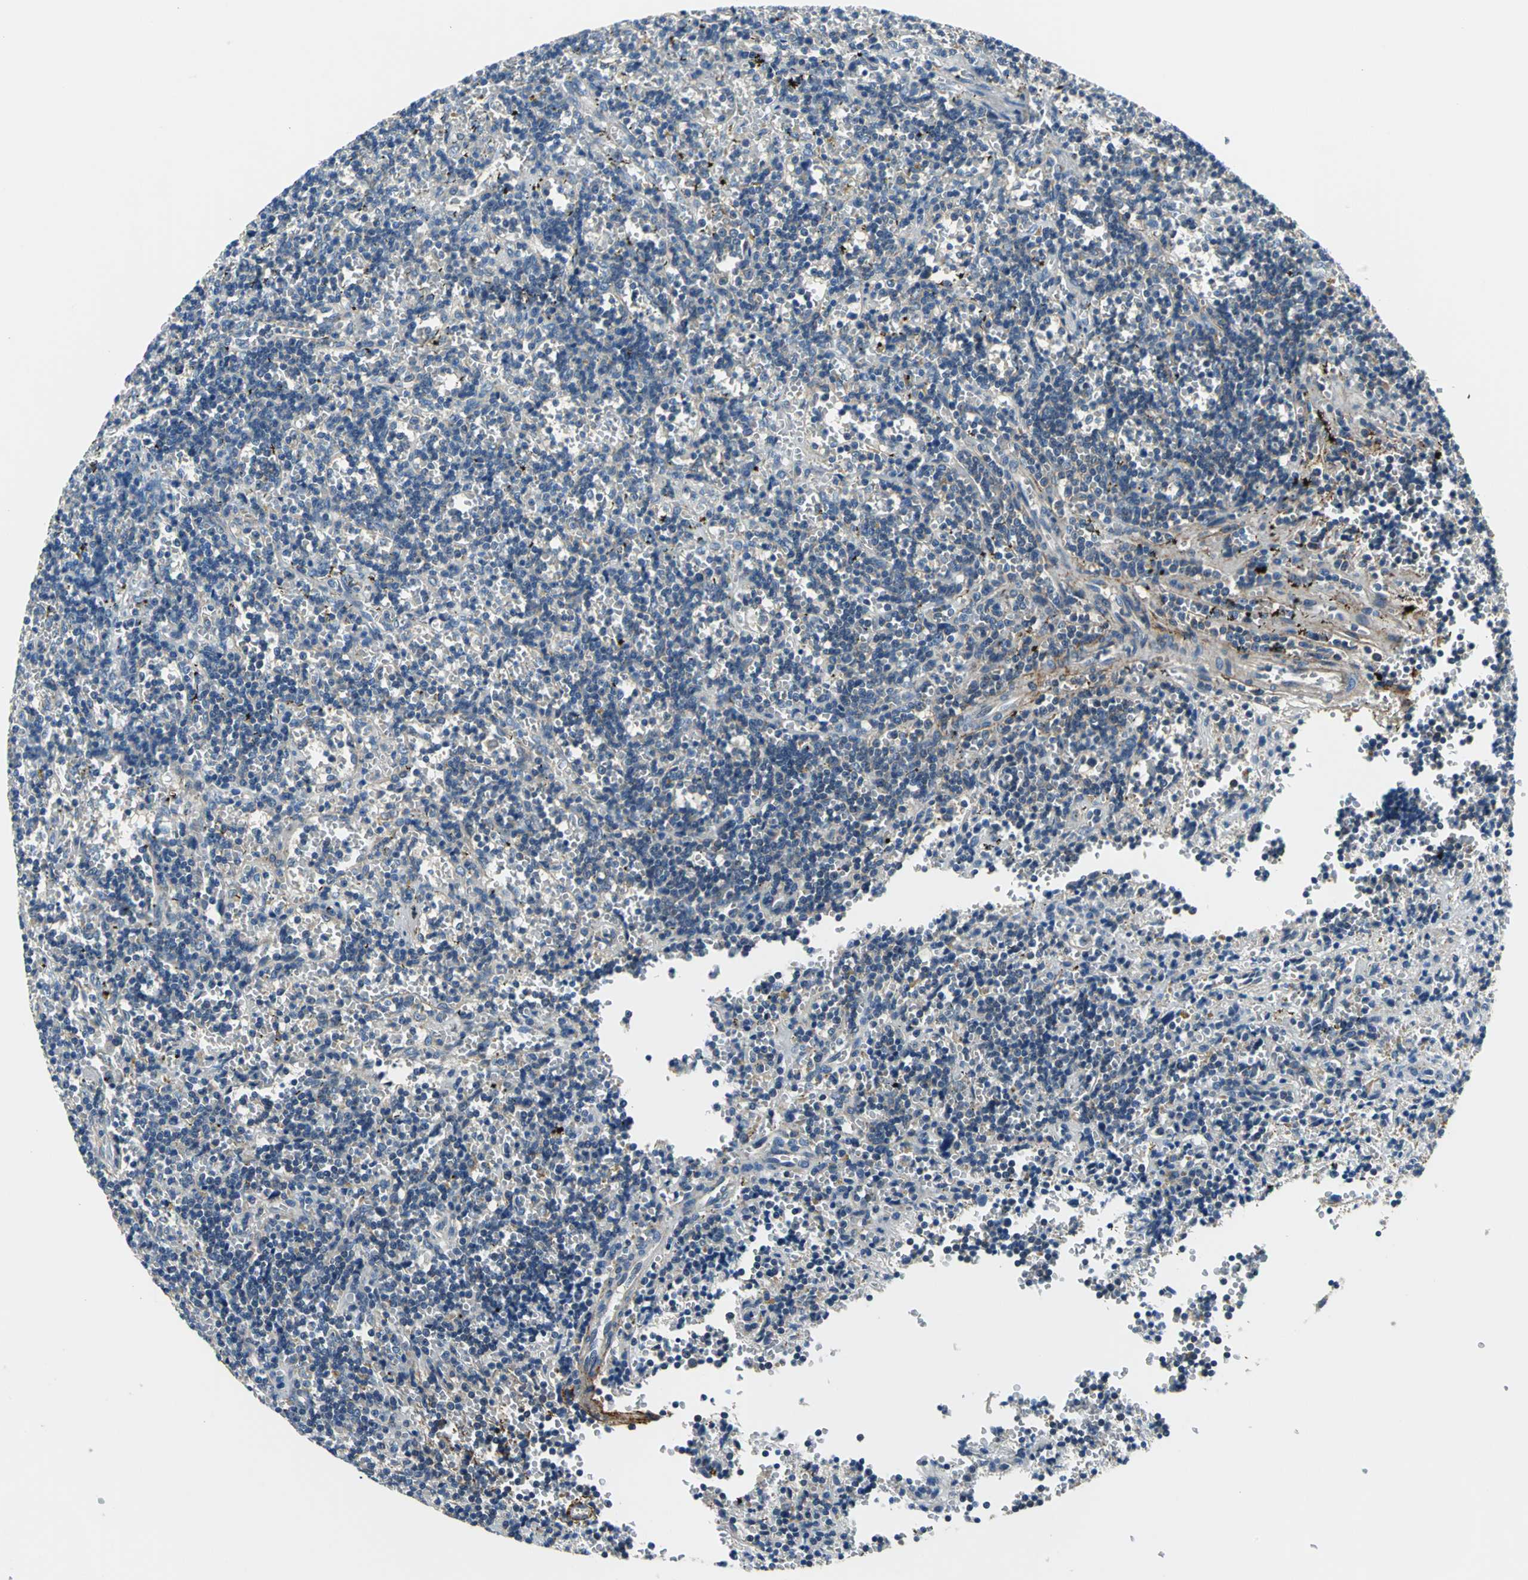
{"staining": {"intensity": "weak", "quantity": ">75%", "location": "cytoplasmic/membranous"}, "tissue": "lymphoma", "cell_type": "Tumor cells", "image_type": "cancer", "snomed": [{"axis": "morphology", "description": "Malignant lymphoma, non-Hodgkin's type, Low grade"}, {"axis": "topography", "description": "Spleen"}], "caption": "A histopathology image showing weak cytoplasmic/membranous staining in approximately >75% of tumor cells in malignant lymphoma, non-Hodgkin's type (low-grade), as visualized by brown immunohistochemical staining.", "gene": "SLC16A7", "patient": {"sex": "male", "age": 60}}